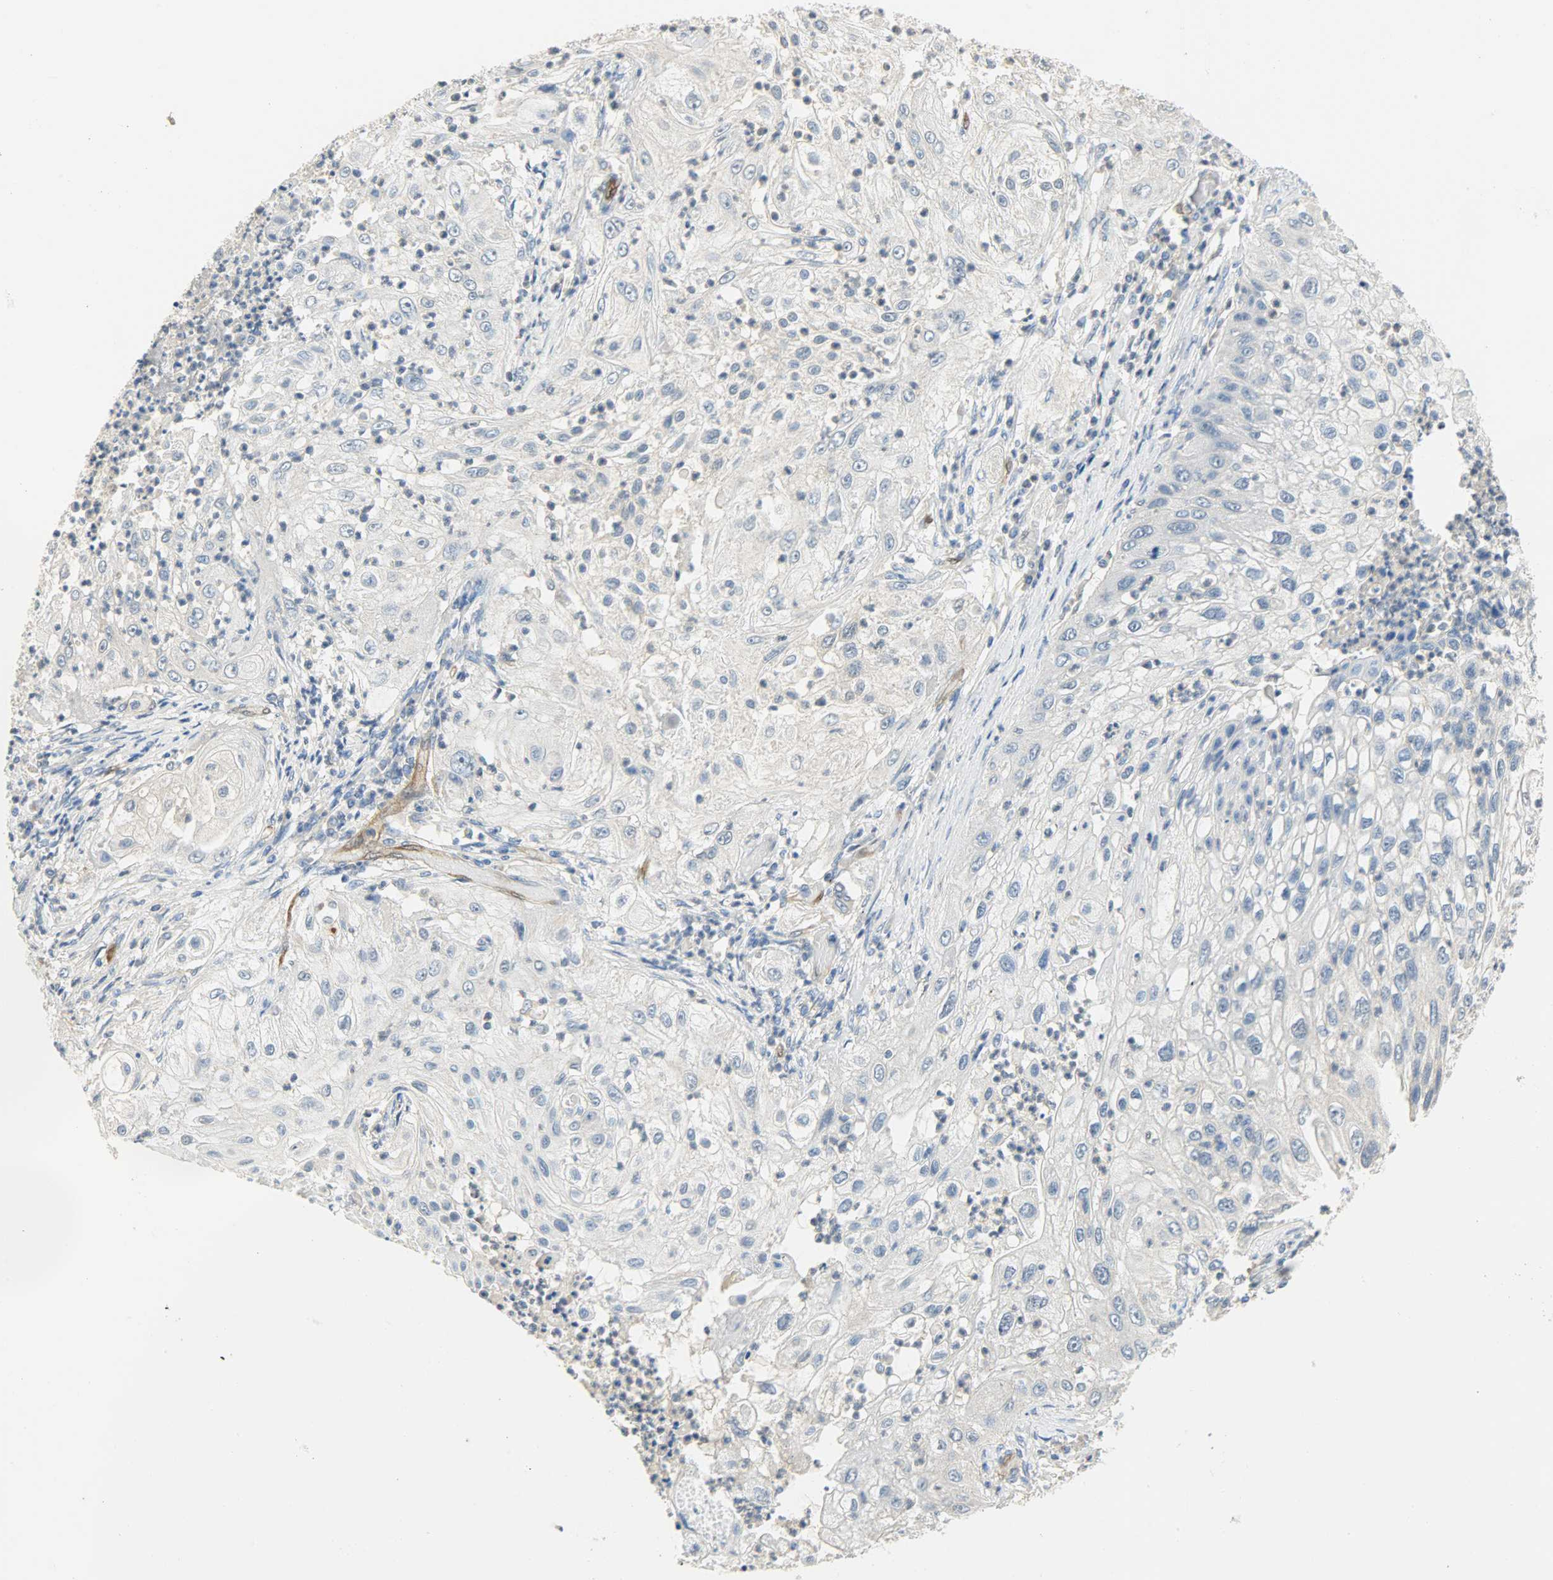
{"staining": {"intensity": "negative", "quantity": "none", "location": "none"}, "tissue": "lung cancer", "cell_type": "Tumor cells", "image_type": "cancer", "snomed": [{"axis": "morphology", "description": "Inflammation, NOS"}, {"axis": "morphology", "description": "Squamous cell carcinoma, NOS"}, {"axis": "topography", "description": "Lymph node"}, {"axis": "topography", "description": "Soft tissue"}, {"axis": "topography", "description": "Lung"}], "caption": "Human squamous cell carcinoma (lung) stained for a protein using immunohistochemistry (IHC) demonstrates no positivity in tumor cells.", "gene": "FKBP1A", "patient": {"sex": "male", "age": 66}}